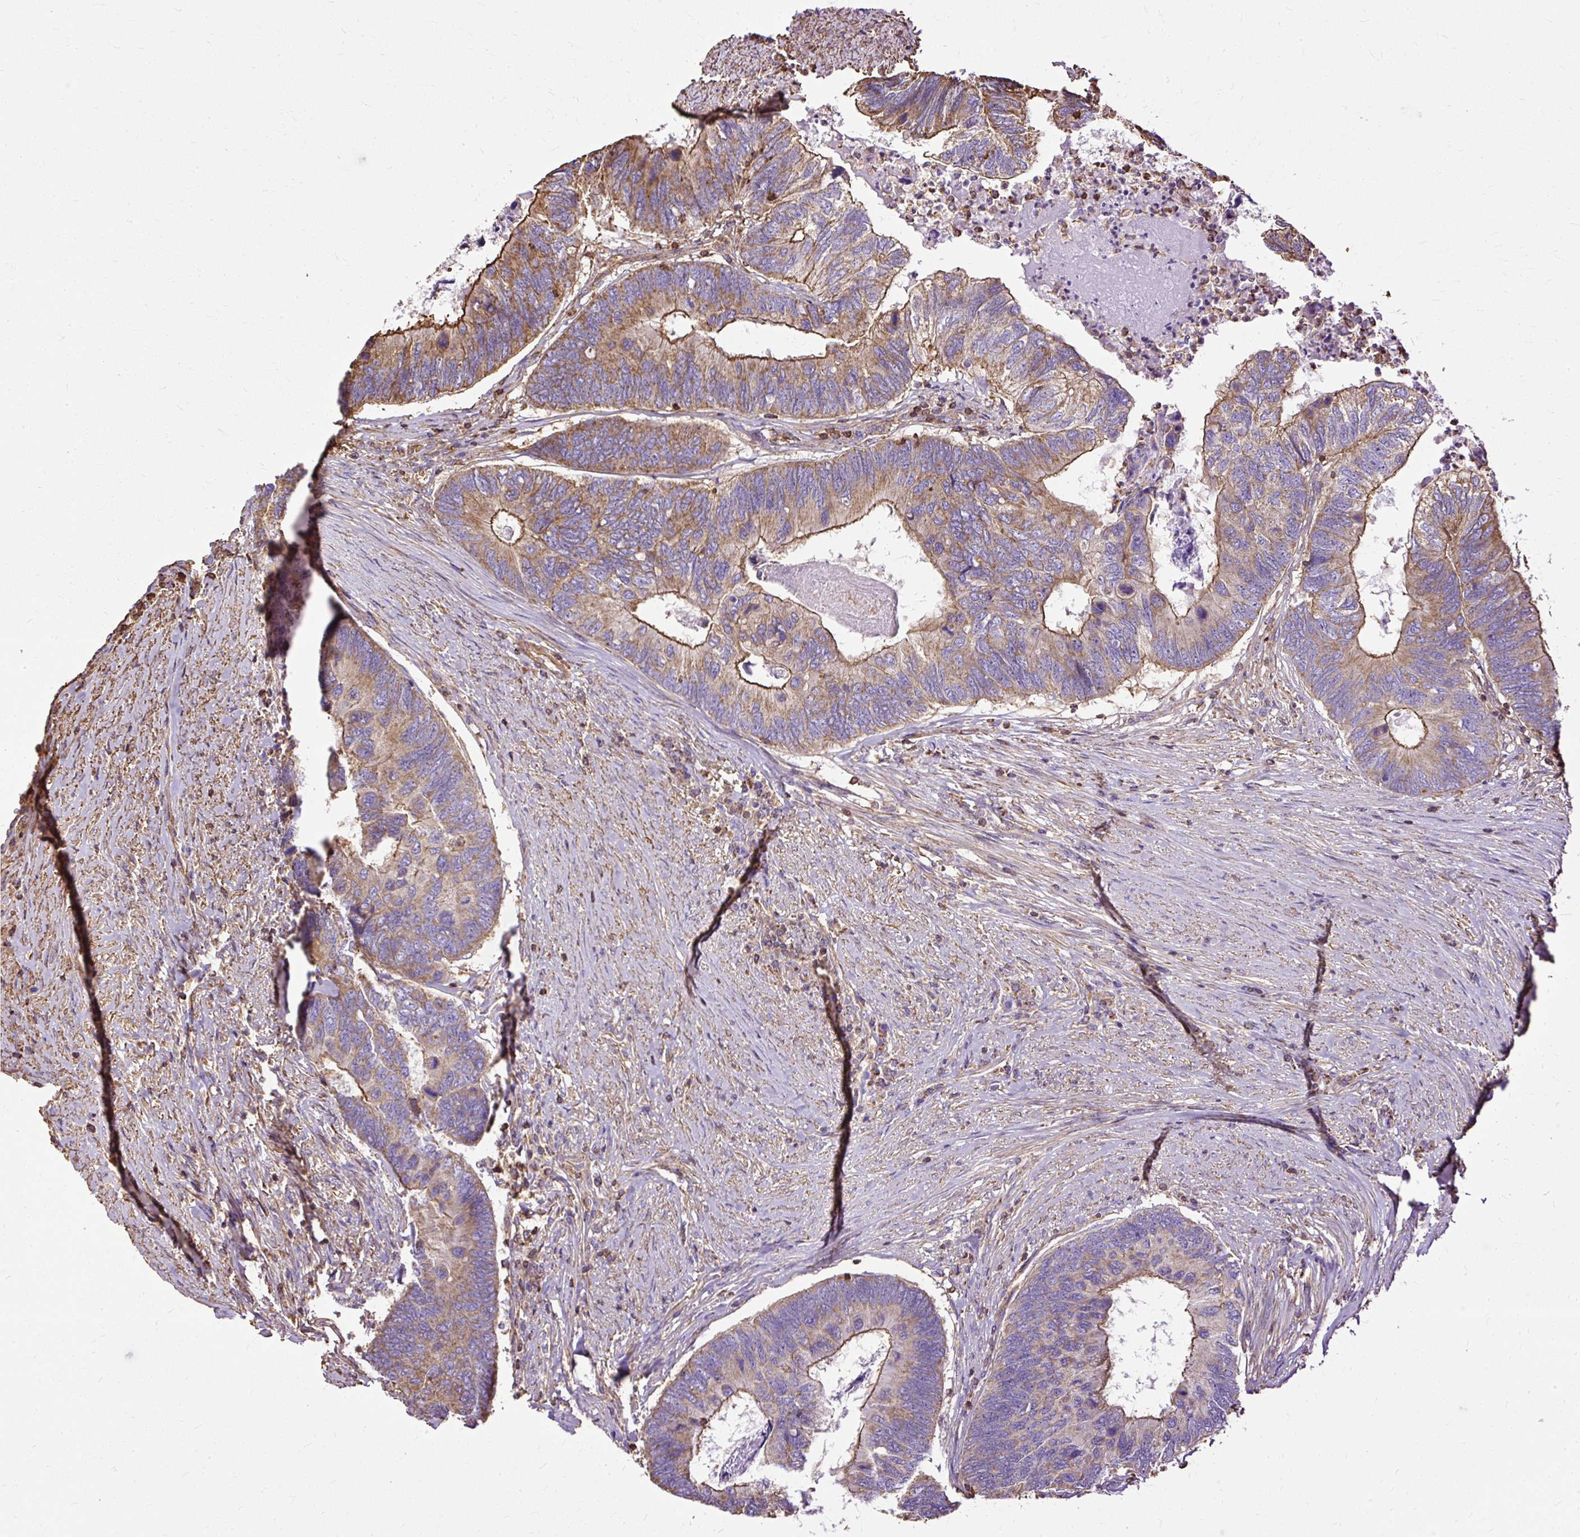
{"staining": {"intensity": "moderate", "quantity": ">75%", "location": "cytoplasmic/membranous"}, "tissue": "colorectal cancer", "cell_type": "Tumor cells", "image_type": "cancer", "snomed": [{"axis": "morphology", "description": "Adenocarcinoma, NOS"}, {"axis": "topography", "description": "Colon"}], "caption": "DAB (3,3'-diaminobenzidine) immunohistochemical staining of adenocarcinoma (colorectal) shows moderate cytoplasmic/membranous protein staining in approximately >75% of tumor cells.", "gene": "KLHL11", "patient": {"sex": "female", "age": 67}}